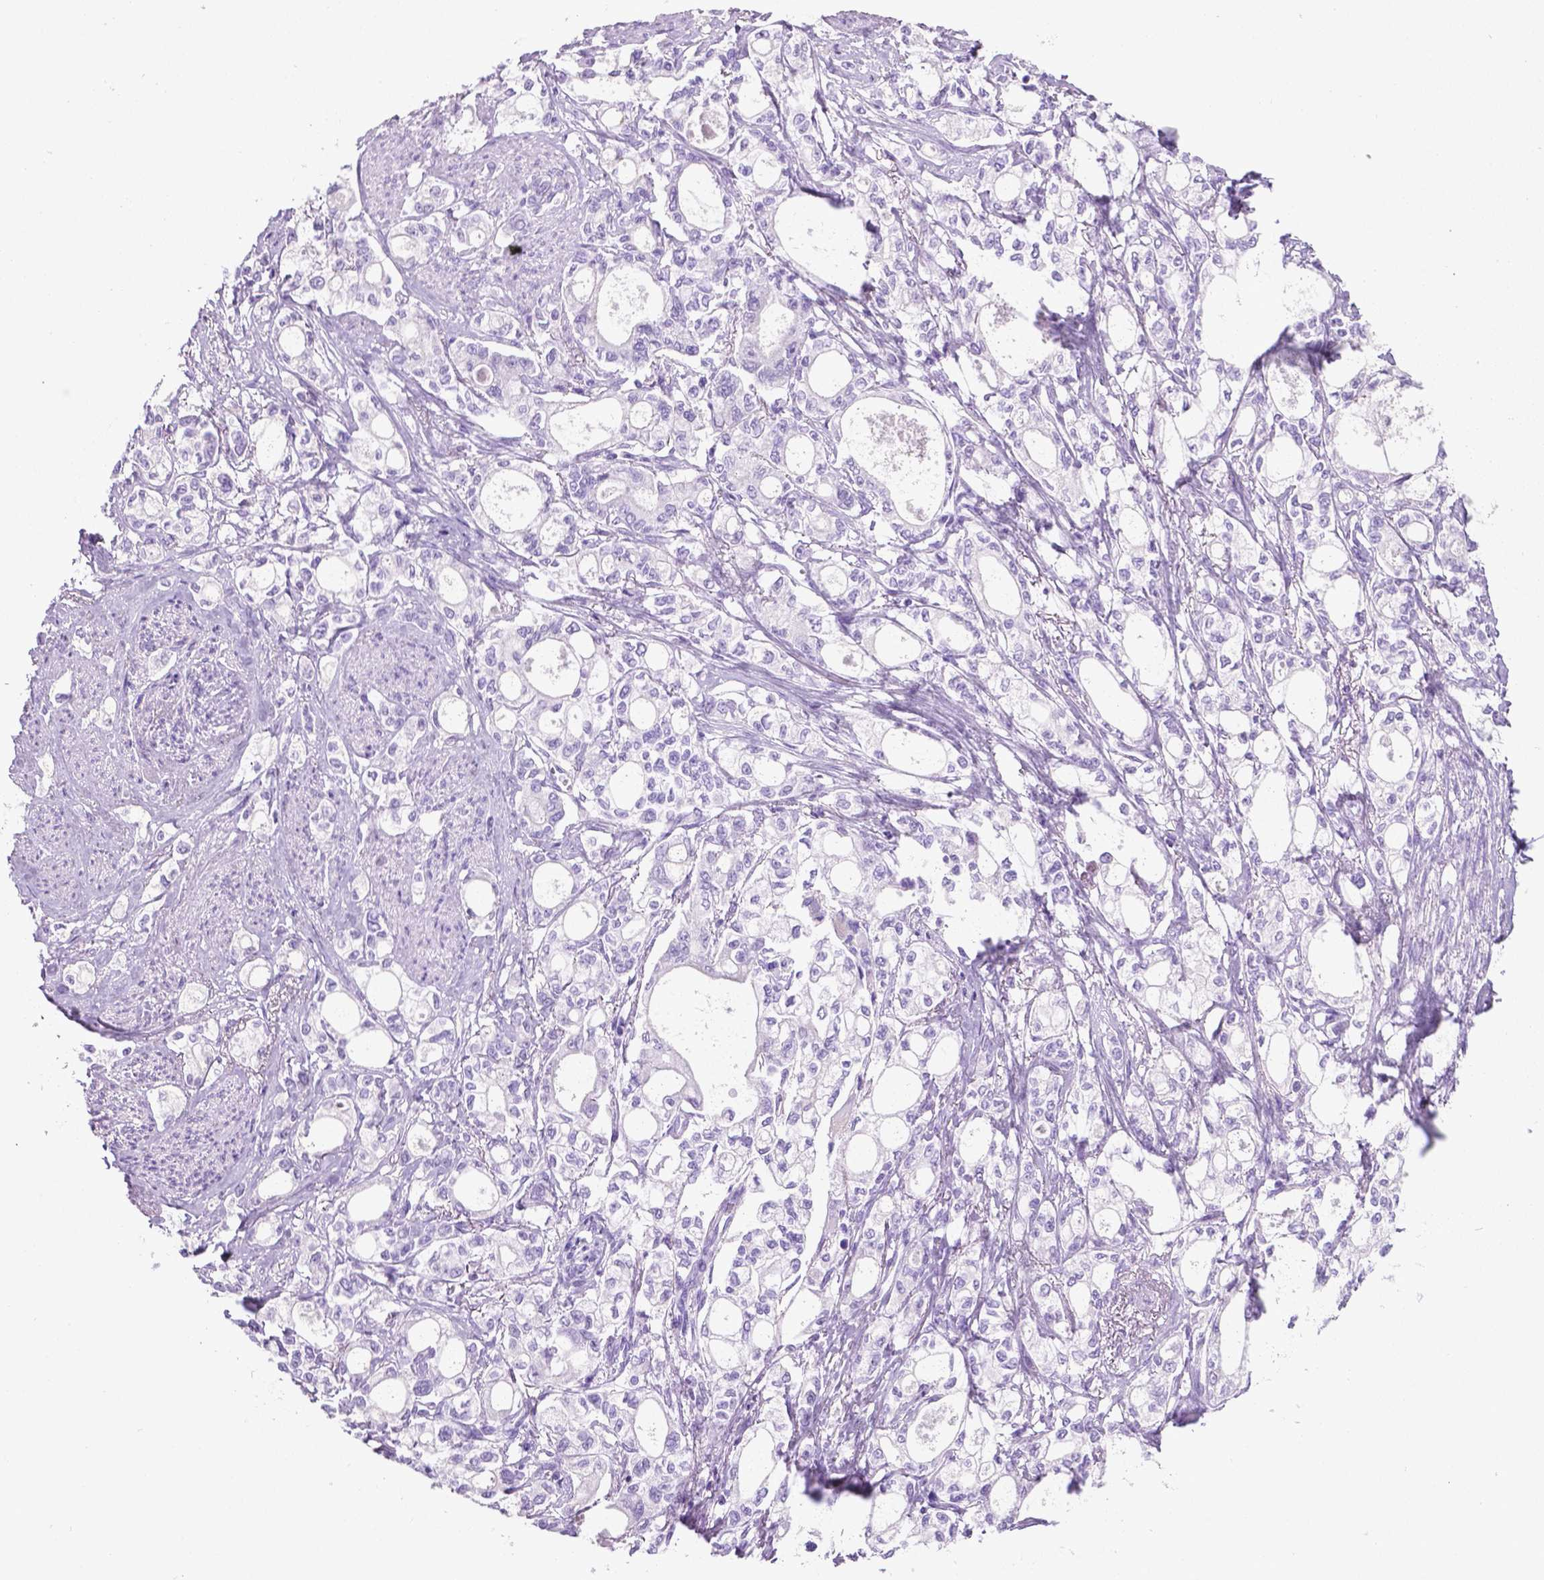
{"staining": {"intensity": "negative", "quantity": "none", "location": "none"}, "tissue": "stomach cancer", "cell_type": "Tumor cells", "image_type": "cancer", "snomed": [{"axis": "morphology", "description": "Adenocarcinoma, NOS"}, {"axis": "topography", "description": "Stomach"}], "caption": "High magnification brightfield microscopy of adenocarcinoma (stomach) stained with DAB (3,3'-diaminobenzidine) (brown) and counterstained with hematoxylin (blue): tumor cells show no significant expression. Brightfield microscopy of immunohistochemistry stained with DAB (3,3'-diaminobenzidine) (brown) and hematoxylin (blue), captured at high magnification.", "gene": "LELP1", "patient": {"sex": "male", "age": 63}}